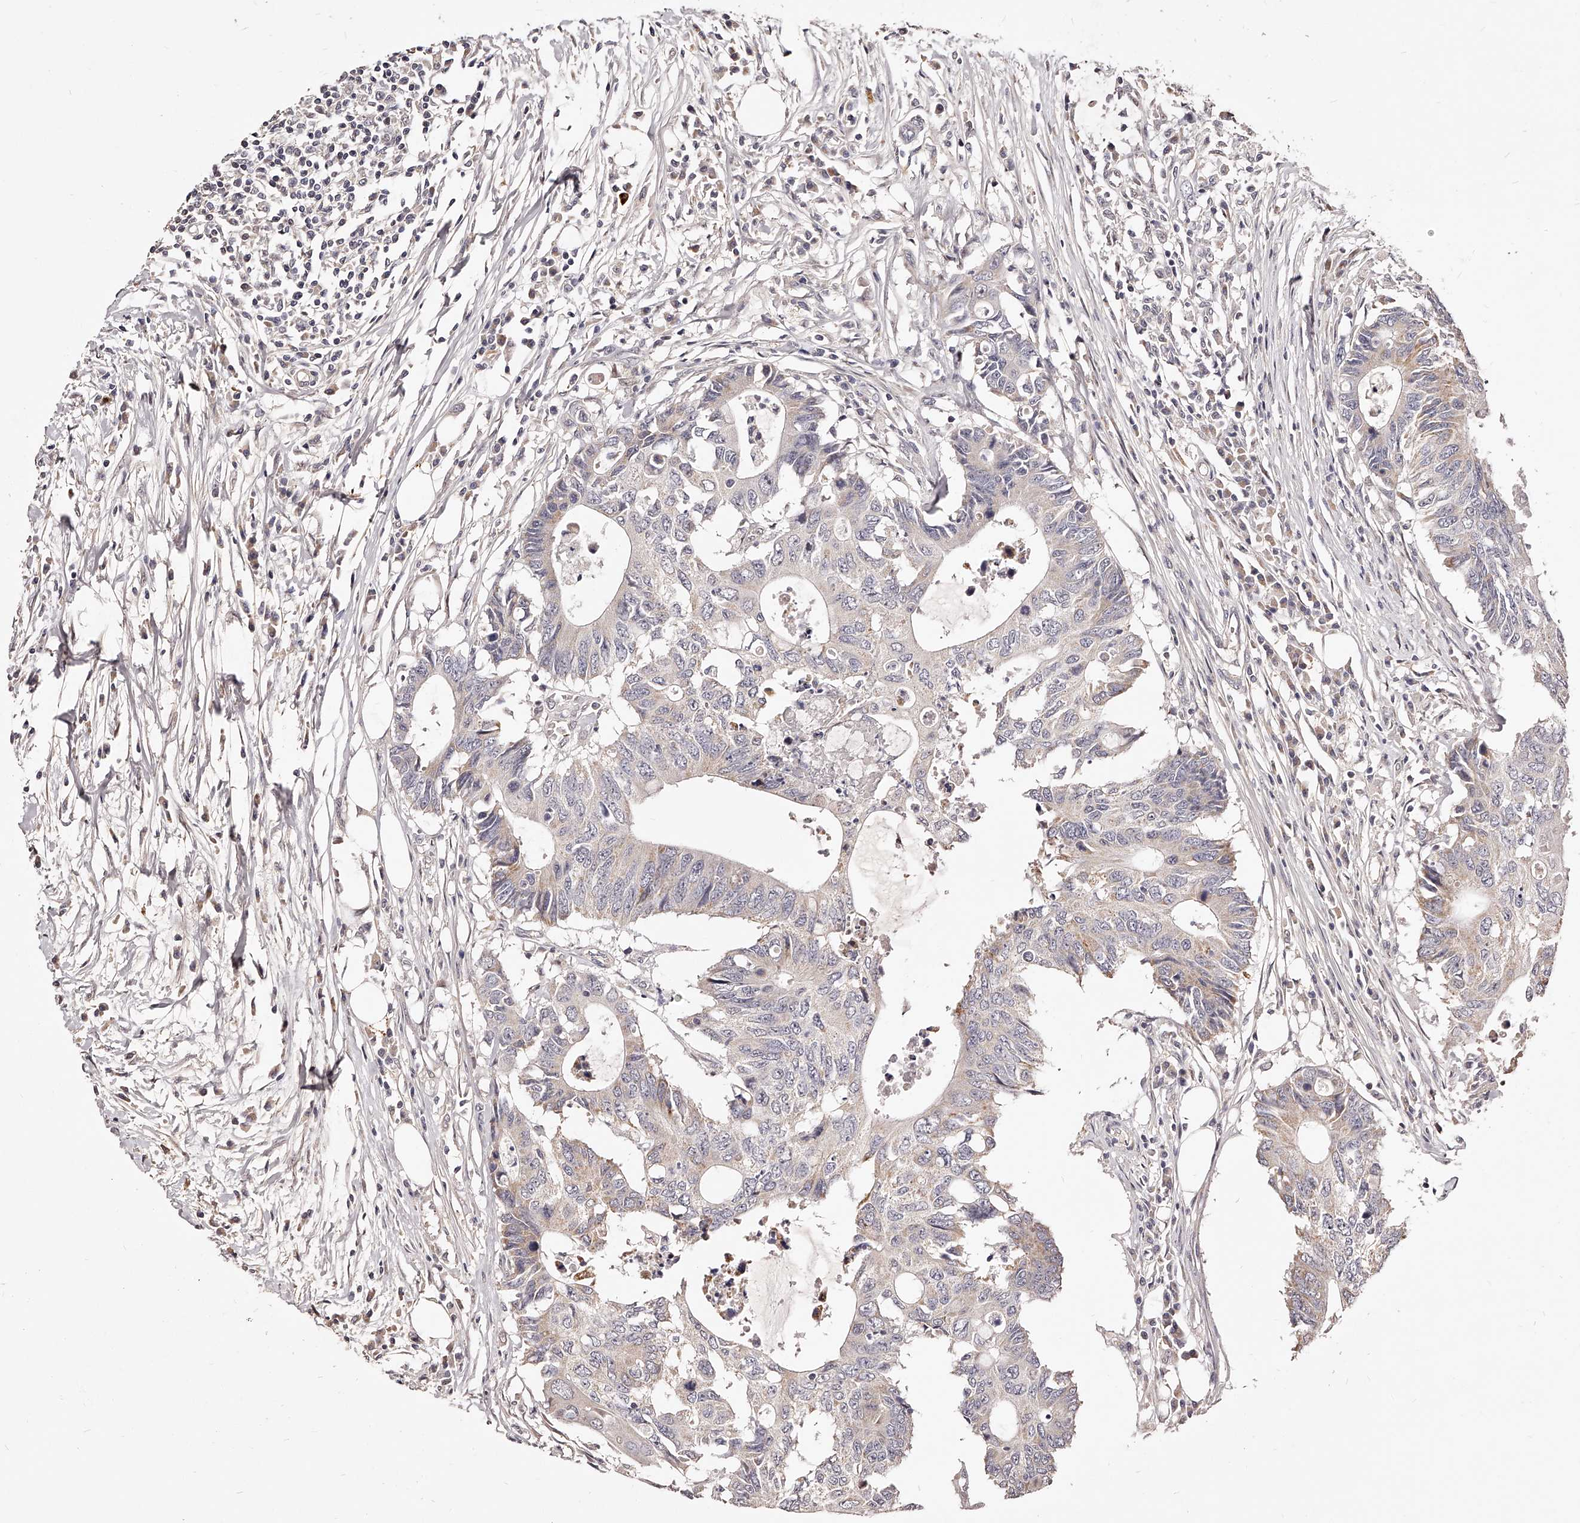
{"staining": {"intensity": "negative", "quantity": "none", "location": "none"}, "tissue": "colorectal cancer", "cell_type": "Tumor cells", "image_type": "cancer", "snomed": [{"axis": "morphology", "description": "Adenocarcinoma, NOS"}, {"axis": "topography", "description": "Colon"}], "caption": "Photomicrograph shows no protein staining in tumor cells of colorectal cancer tissue. (DAB immunohistochemistry visualized using brightfield microscopy, high magnification).", "gene": "ZNF502", "patient": {"sex": "male", "age": 71}}